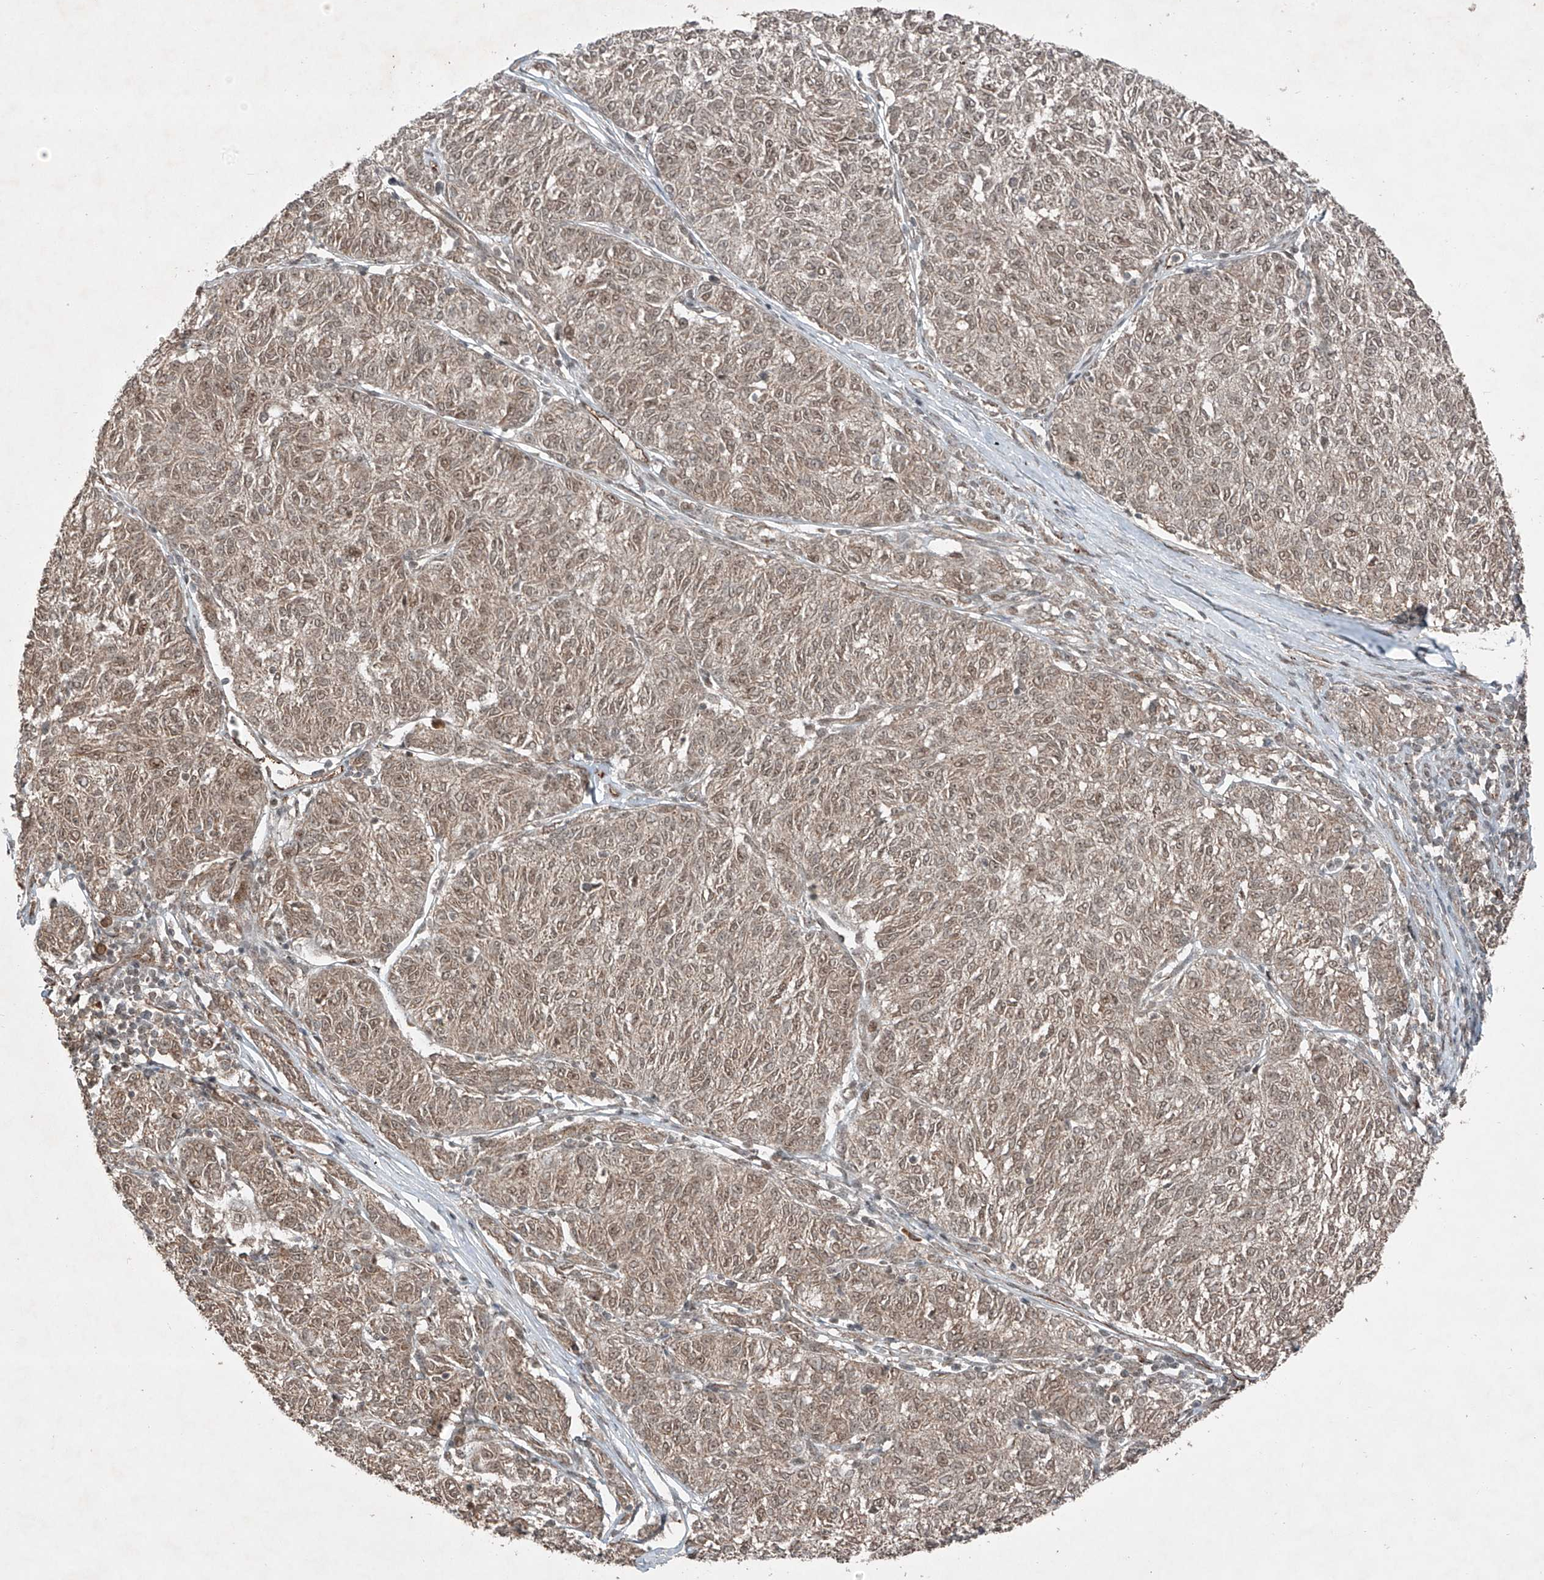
{"staining": {"intensity": "weak", "quantity": ">75%", "location": "cytoplasmic/membranous,nuclear"}, "tissue": "melanoma", "cell_type": "Tumor cells", "image_type": "cancer", "snomed": [{"axis": "morphology", "description": "Malignant melanoma, NOS"}, {"axis": "topography", "description": "Skin"}], "caption": "Weak cytoplasmic/membranous and nuclear expression is identified in about >75% of tumor cells in malignant melanoma.", "gene": "ZNF620", "patient": {"sex": "female", "age": 72}}